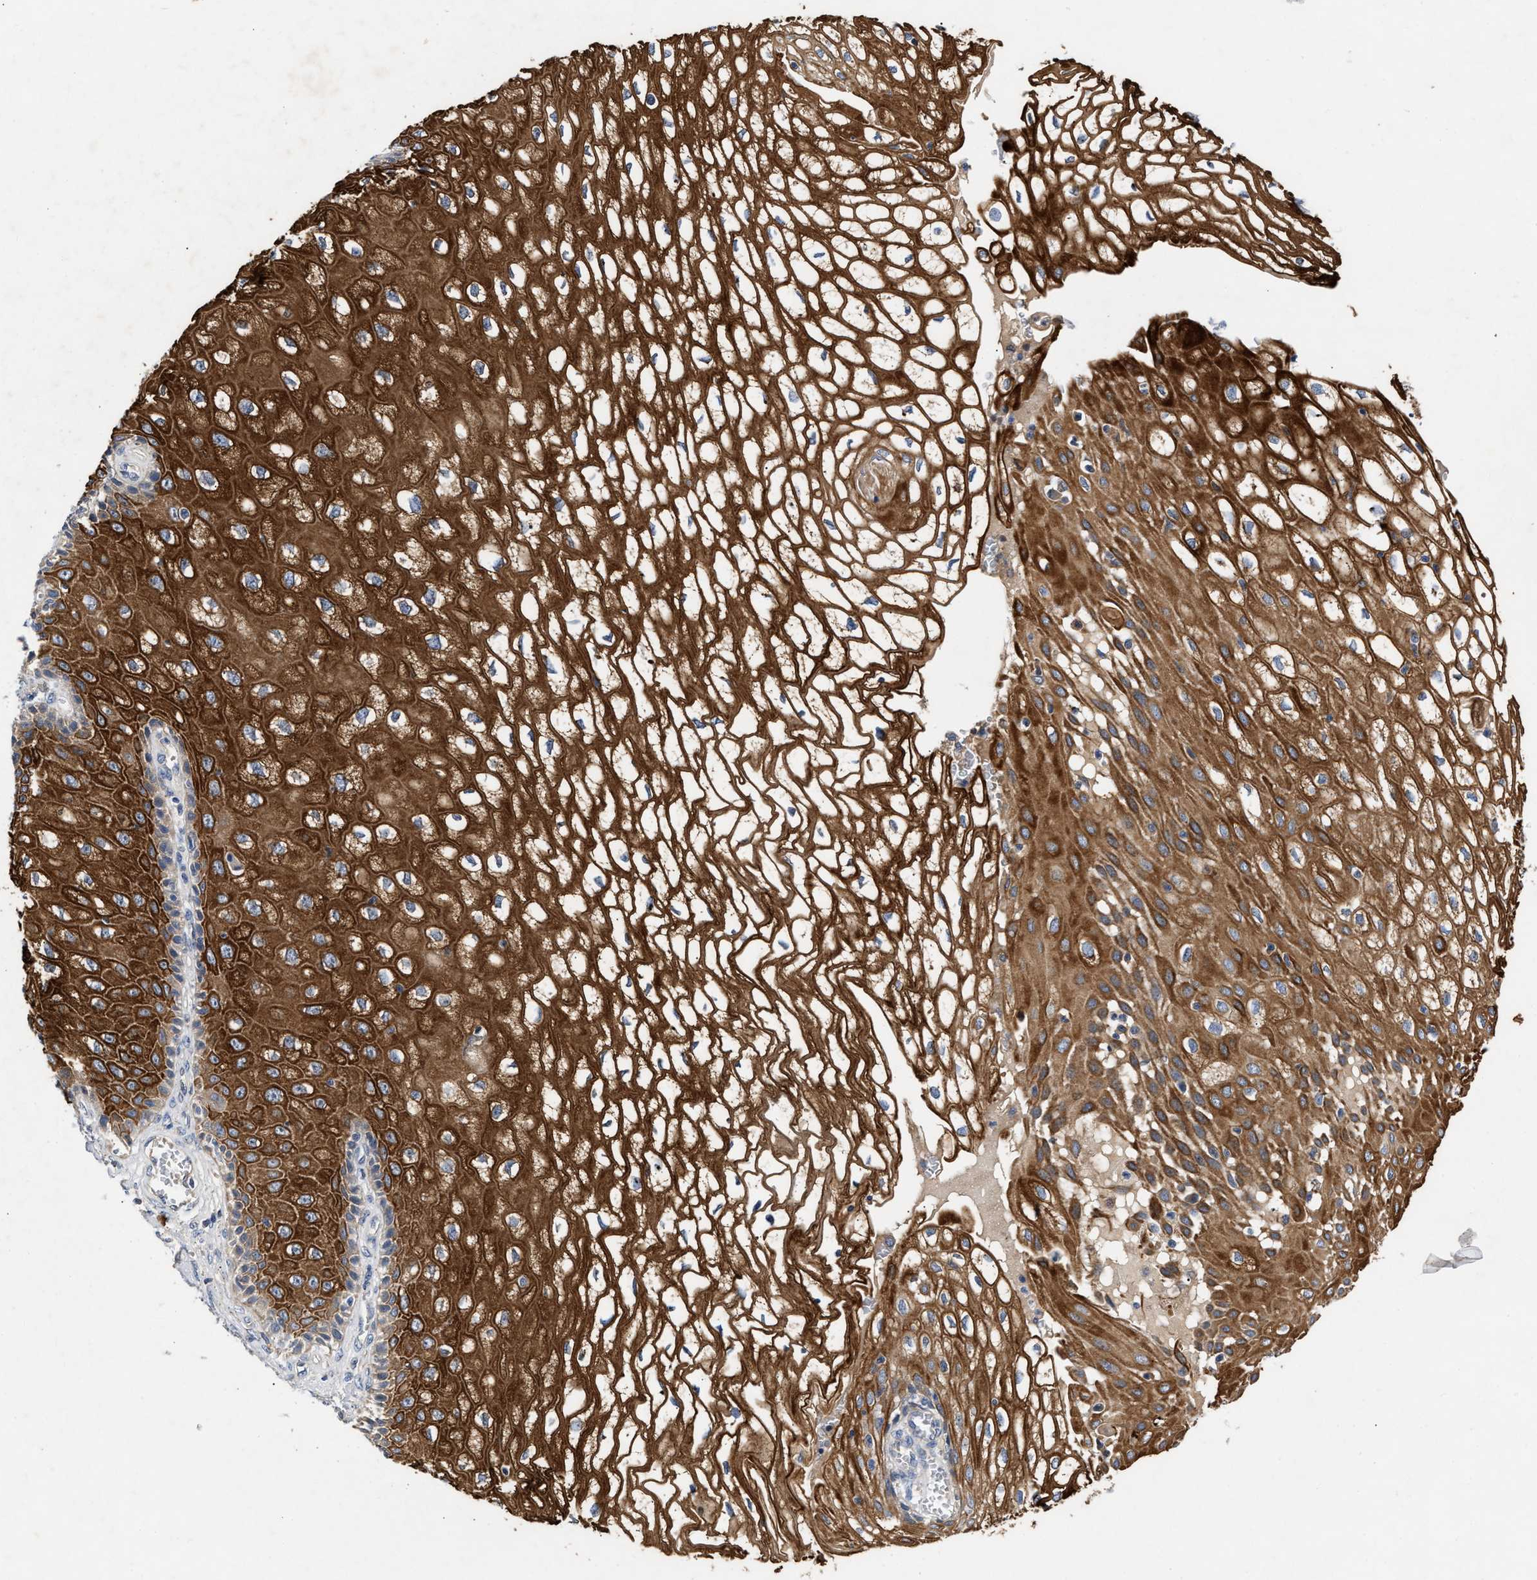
{"staining": {"intensity": "strong", "quantity": ">75%", "location": "cytoplasmic/membranous"}, "tissue": "cervical cancer", "cell_type": "Tumor cells", "image_type": "cancer", "snomed": [{"axis": "morphology", "description": "Adenocarcinoma, NOS"}, {"axis": "topography", "description": "Cervix"}], "caption": "IHC micrograph of neoplastic tissue: cervical cancer (adenocarcinoma) stained using IHC demonstrates high levels of strong protein expression localized specifically in the cytoplasmic/membranous of tumor cells, appearing as a cytoplasmic/membranous brown color.", "gene": "CCDC146", "patient": {"sex": "female", "age": 44}}